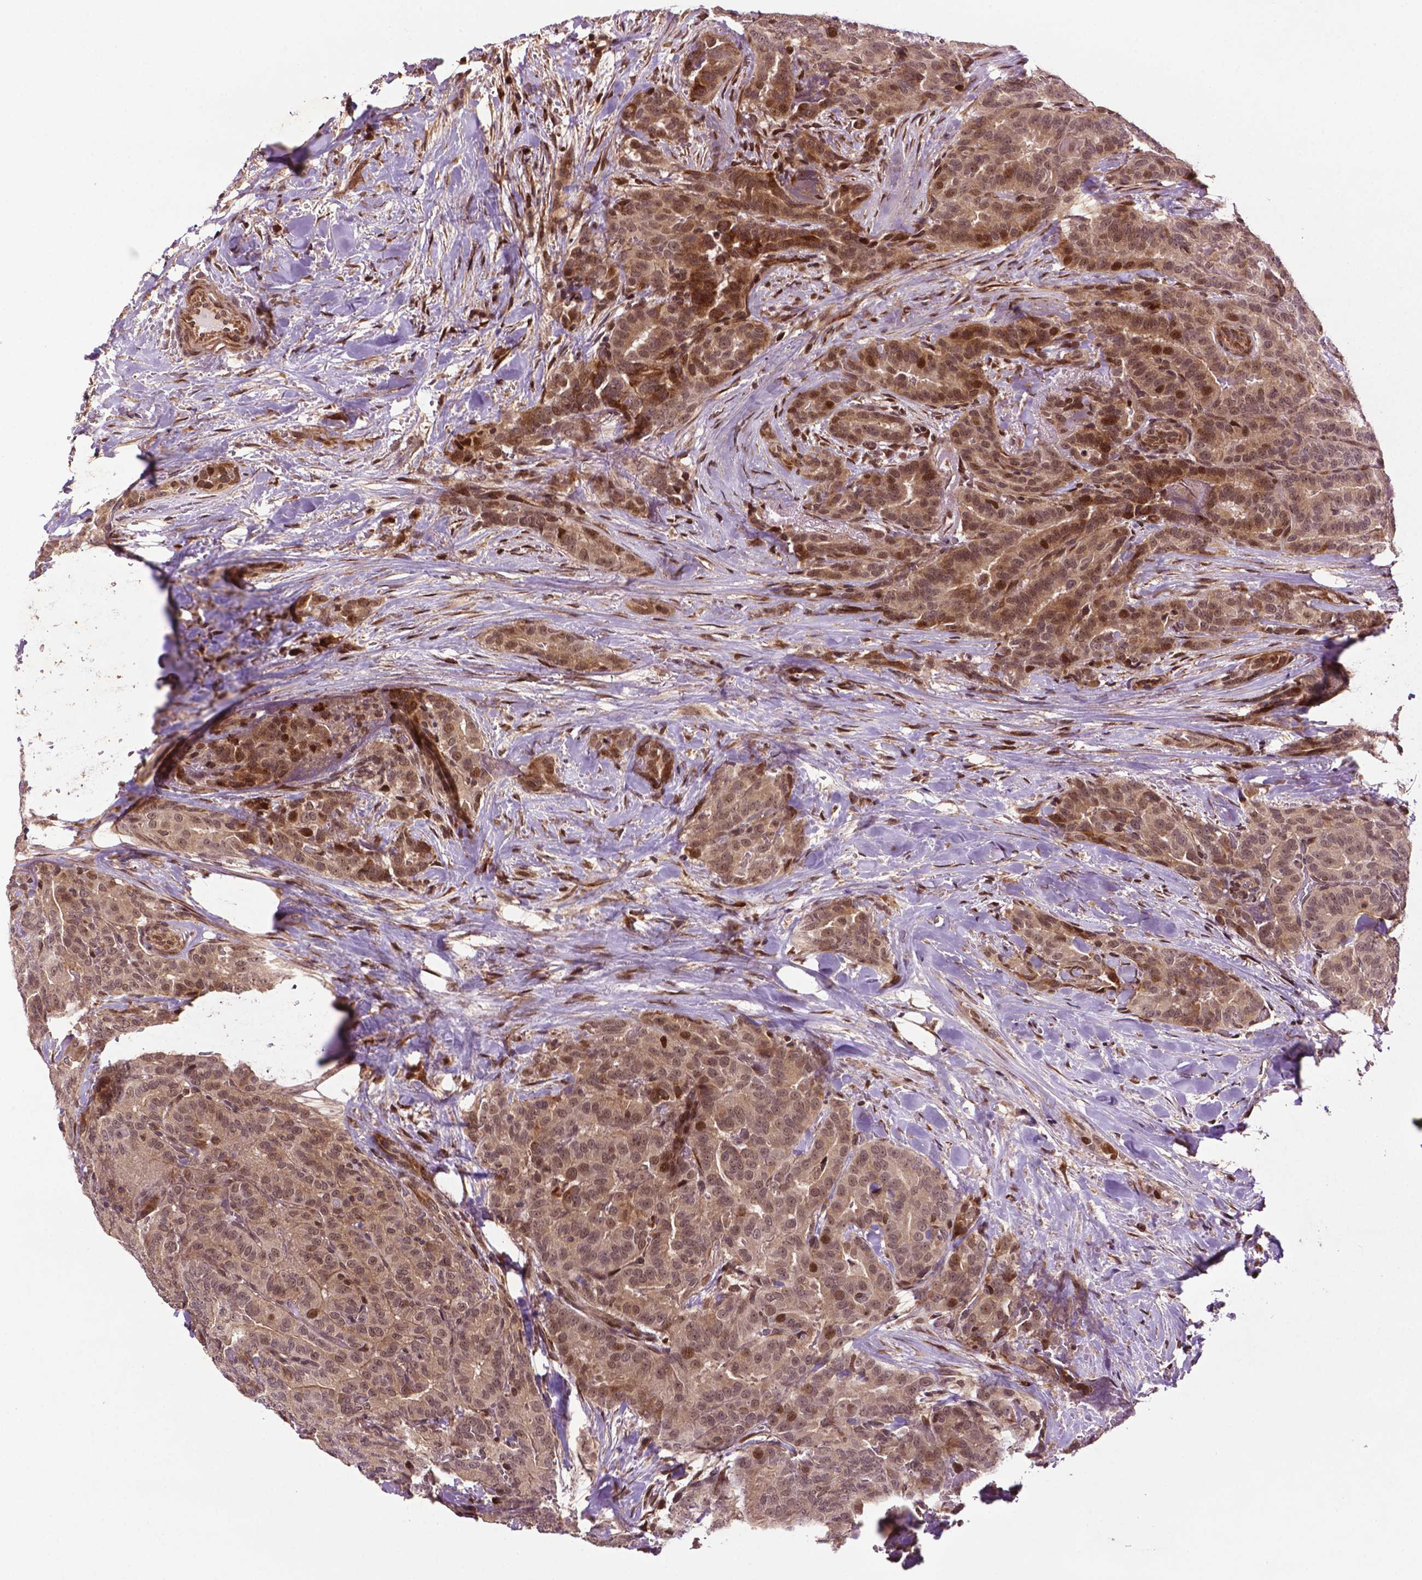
{"staining": {"intensity": "moderate", "quantity": ">75%", "location": "cytoplasmic/membranous,nuclear"}, "tissue": "thyroid cancer", "cell_type": "Tumor cells", "image_type": "cancer", "snomed": [{"axis": "morphology", "description": "Papillary adenocarcinoma, NOS"}, {"axis": "topography", "description": "Thyroid gland"}], "caption": "Immunohistochemical staining of thyroid papillary adenocarcinoma shows medium levels of moderate cytoplasmic/membranous and nuclear protein positivity in approximately >75% of tumor cells. The protein is shown in brown color, while the nuclei are stained blue.", "gene": "TMX2", "patient": {"sex": "male", "age": 61}}